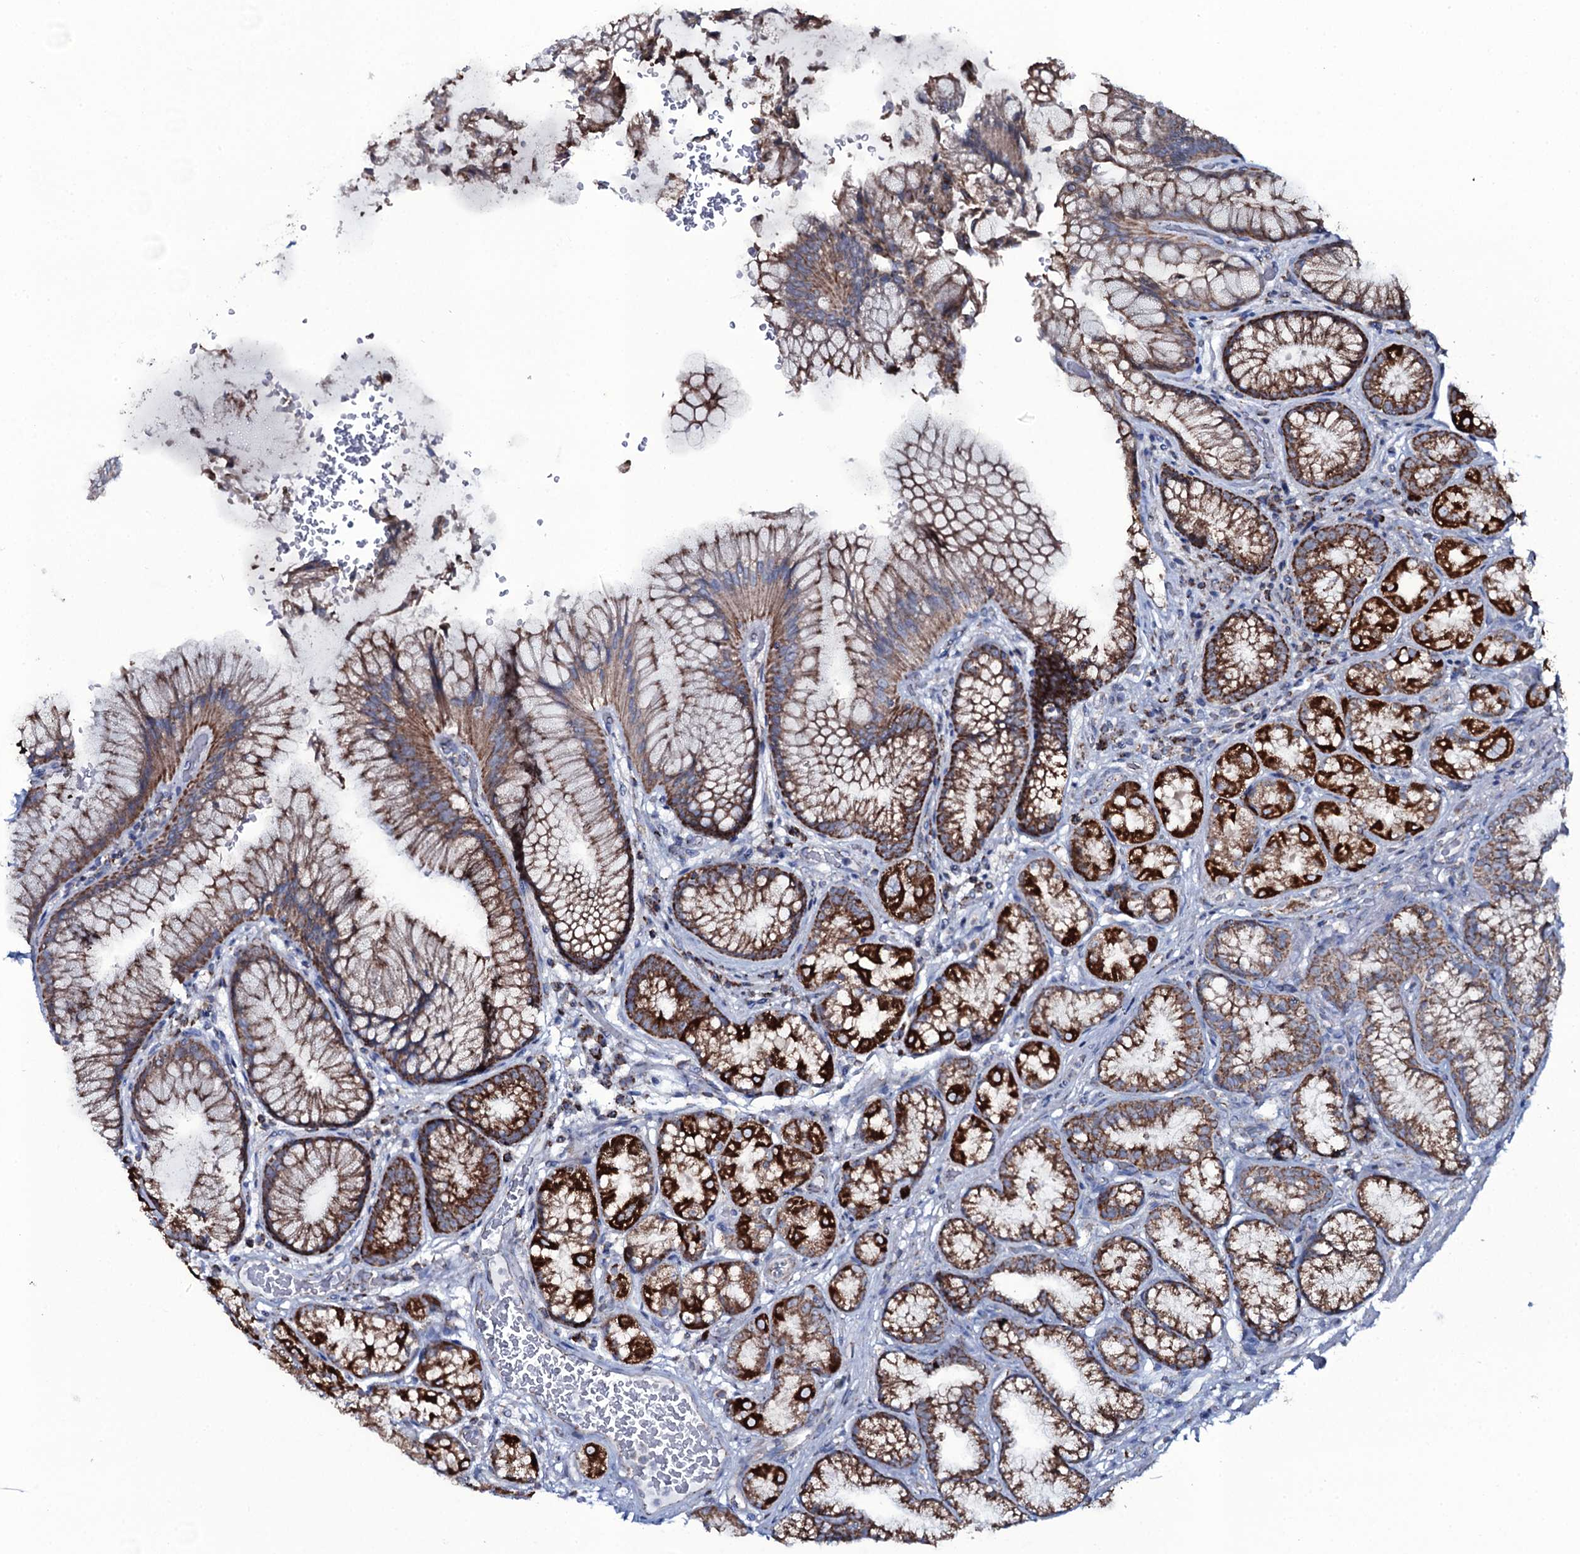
{"staining": {"intensity": "strong", "quantity": ">75%", "location": "cytoplasmic/membranous"}, "tissue": "stomach", "cell_type": "Glandular cells", "image_type": "normal", "snomed": [{"axis": "morphology", "description": "Normal tissue, NOS"}, {"axis": "topography", "description": "Stomach"}], "caption": "A high amount of strong cytoplasmic/membranous staining is appreciated in approximately >75% of glandular cells in benign stomach.", "gene": "MRPS35", "patient": {"sex": "male", "age": 63}}